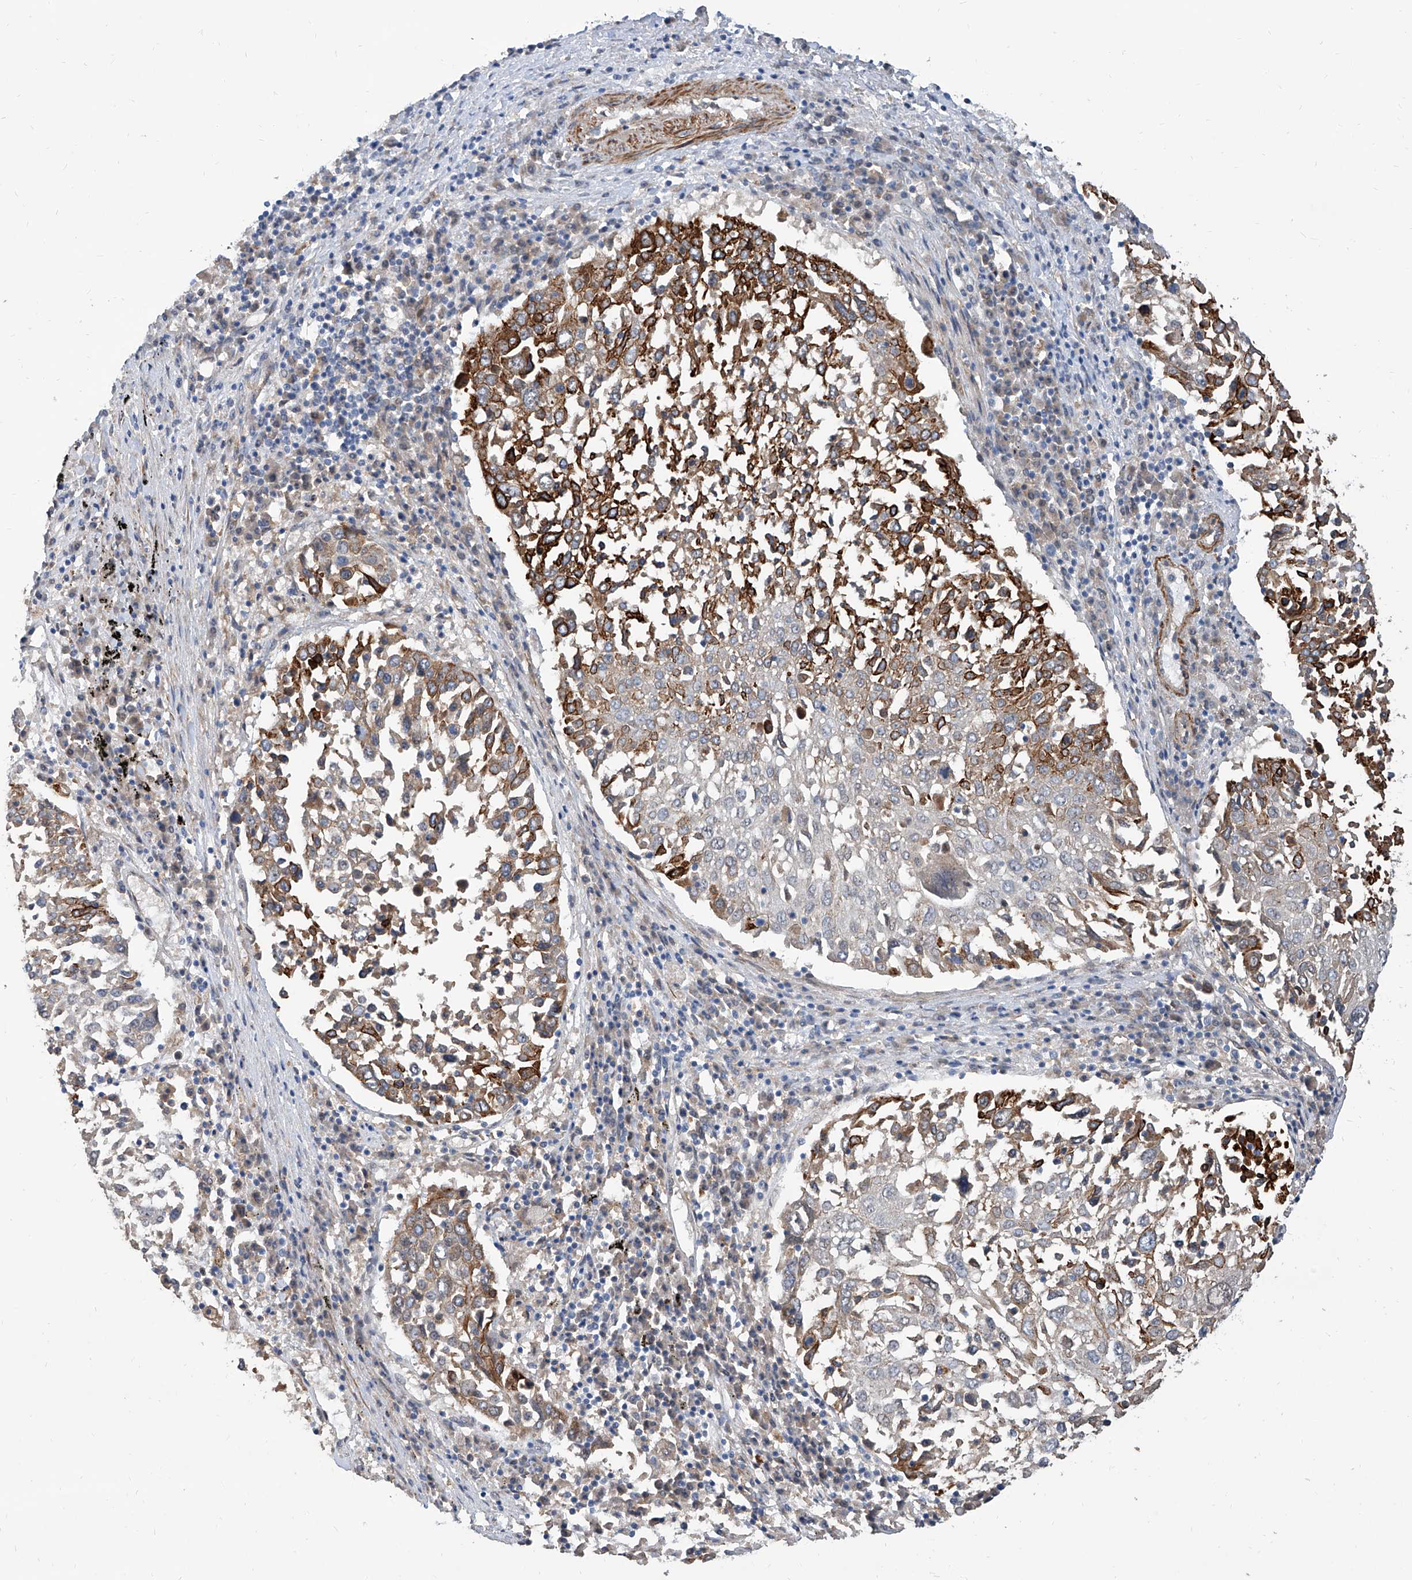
{"staining": {"intensity": "moderate", "quantity": "25%-75%", "location": "cytoplasmic/membranous"}, "tissue": "lung cancer", "cell_type": "Tumor cells", "image_type": "cancer", "snomed": [{"axis": "morphology", "description": "Squamous cell carcinoma, NOS"}, {"axis": "topography", "description": "Lung"}], "caption": "This is an image of IHC staining of lung cancer (squamous cell carcinoma), which shows moderate staining in the cytoplasmic/membranous of tumor cells.", "gene": "MAGEE2", "patient": {"sex": "male", "age": 65}}